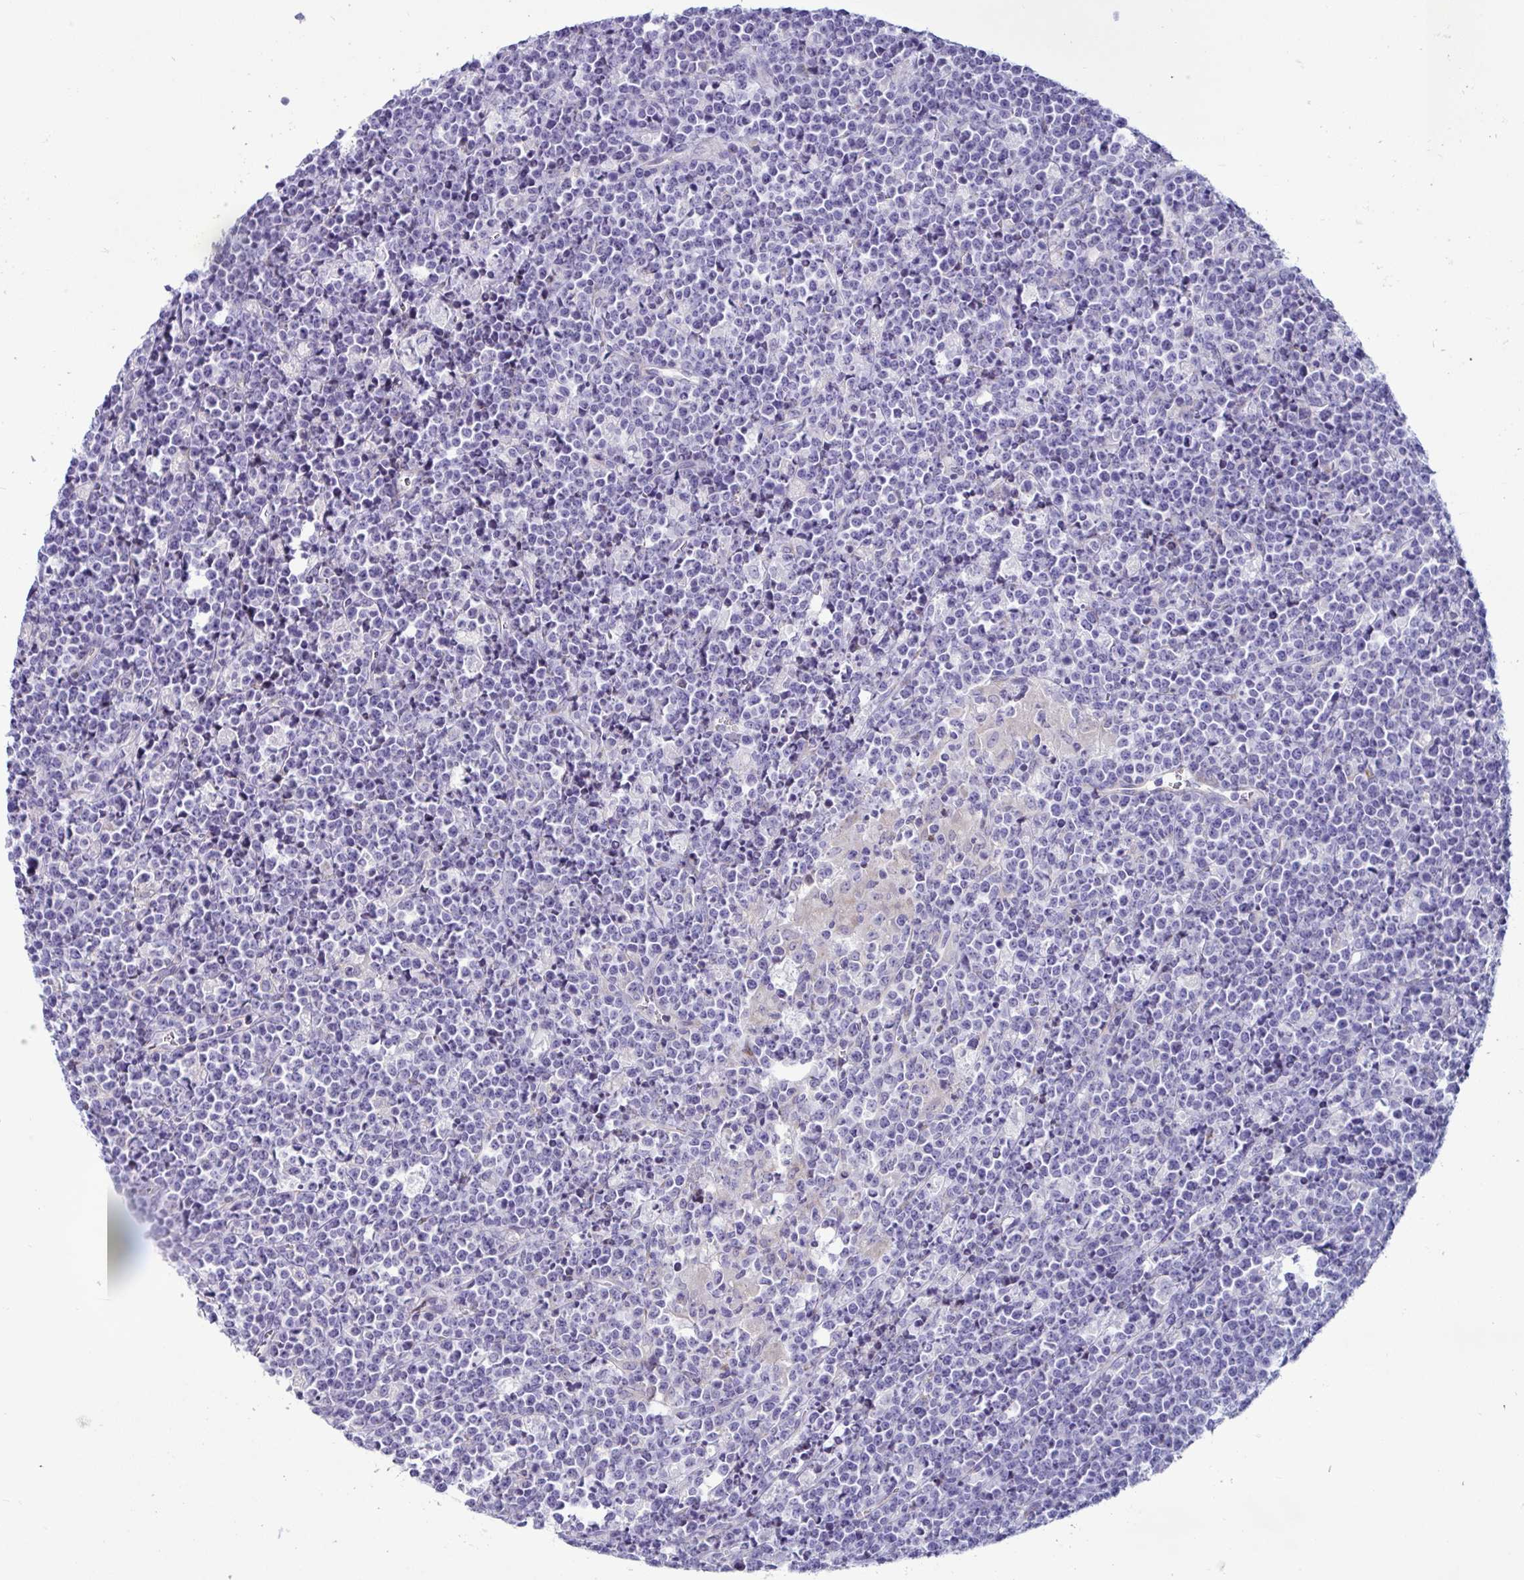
{"staining": {"intensity": "negative", "quantity": "none", "location": "none"}, "tissue": "lymphoma", "cell_type": "Tumor cells", "image_type": "cancer", "snomed": [{"axis": "morphology", "description": "Malignant lymphoma, non-Hodgkin's type, High grade"}, {"axis": "topography", "description": "Ovary"}], "caption": "Immunohistochemical staining of malignant lymphoma, non-Hodgkin's type (high-grade) displays no significant staining in tumor cells.", "gene": "TFPI2", "patient": {"sex": "female", "age": 56}}